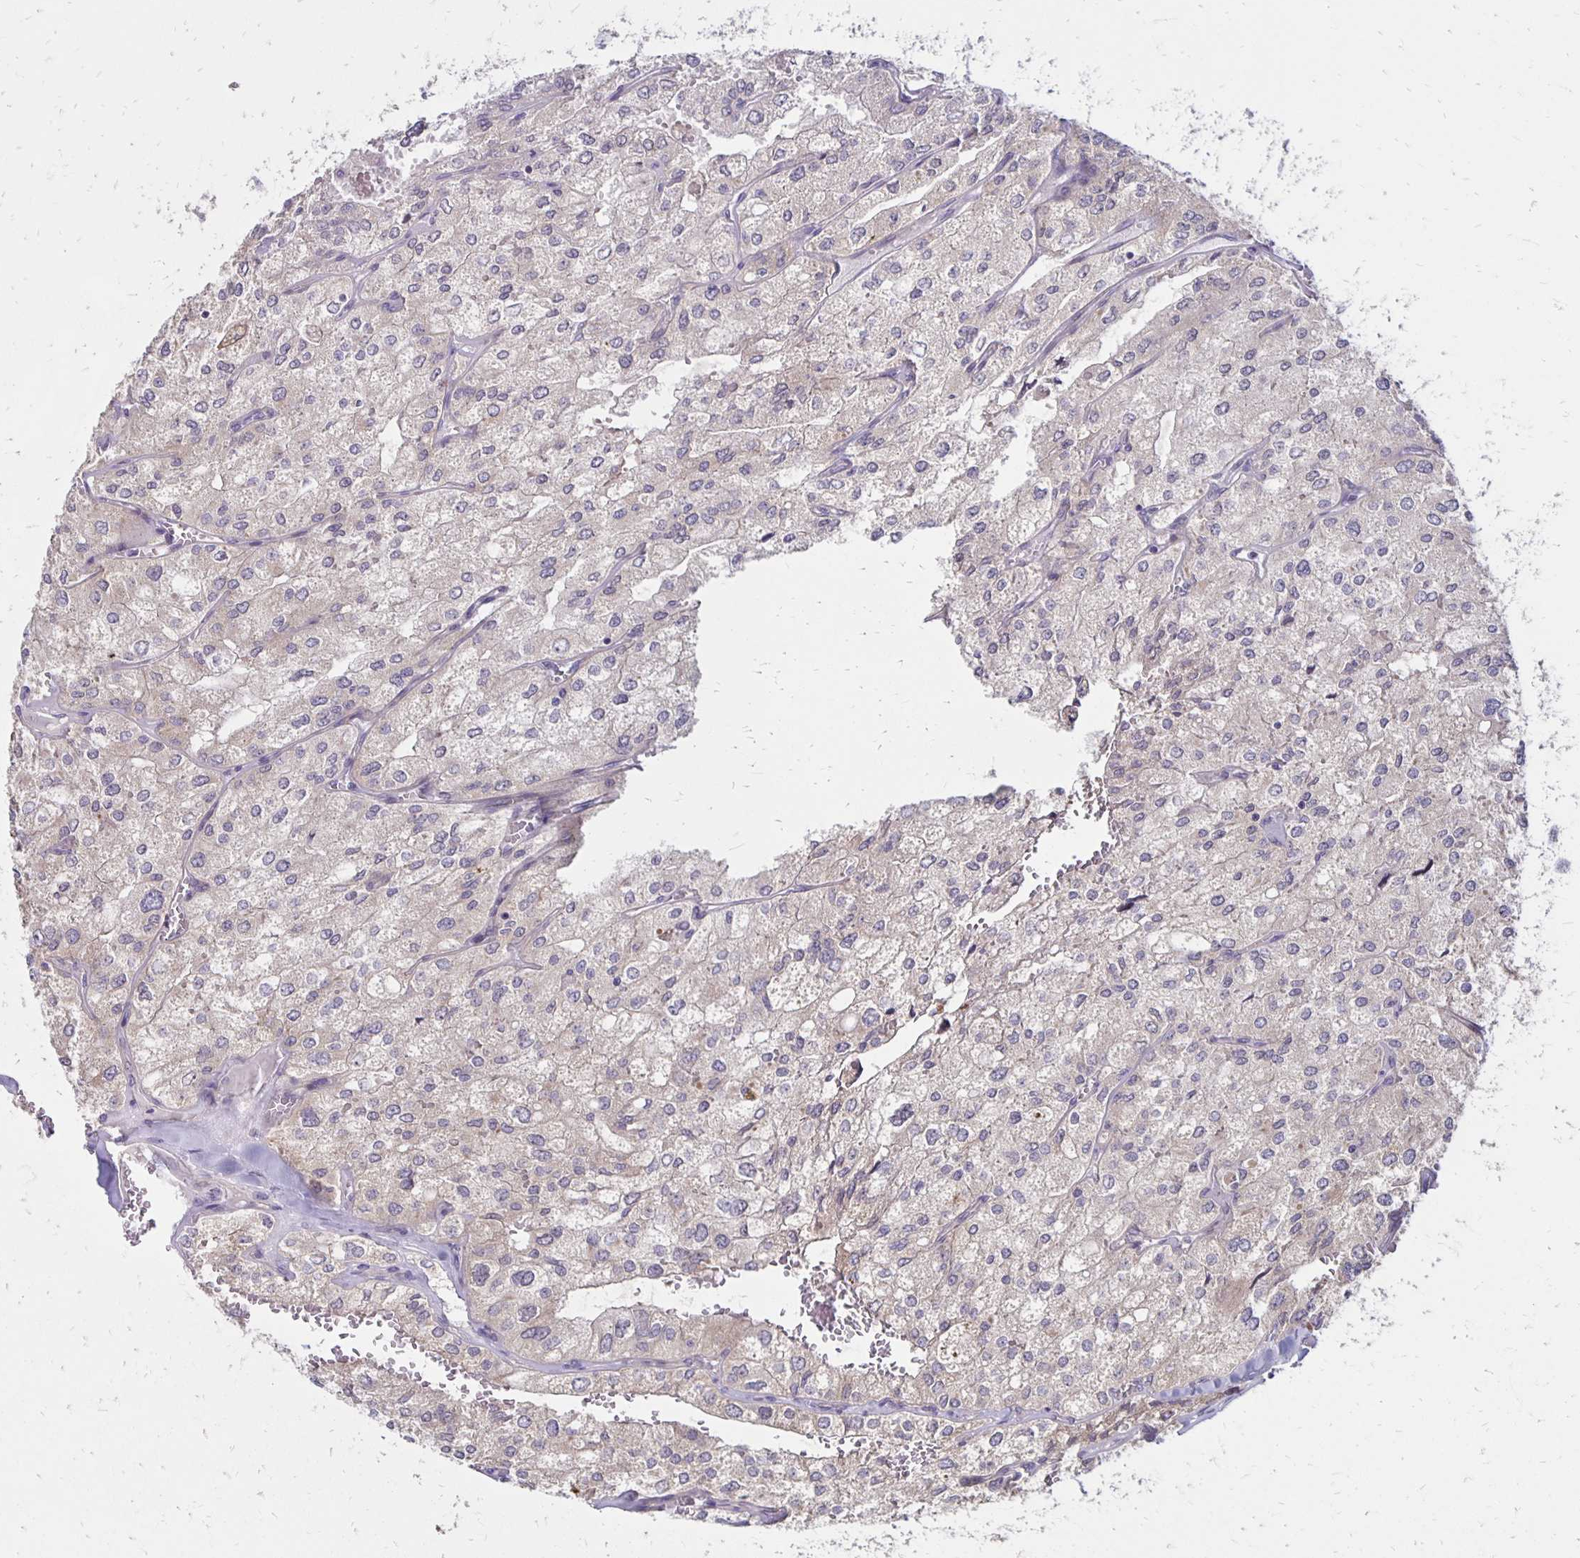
{"staining": {"intensity": "negative", "quantity": "none", "location": "none"}, "tissue": "renal cancer", "cell_type": "Tumor cells", "image_type": "cancer", "snomed": [{"axis": "morphology", "description": "Adenocarcinoma, NOS"}, {"axis": "topography", "description": "Kidney"}], "caption": "The histopathology image reveals no staining of tumor cells in adenocarcinoma (renal).", "gene": "KATNBL1", "patient": {"sex": "female", "age": 70}}